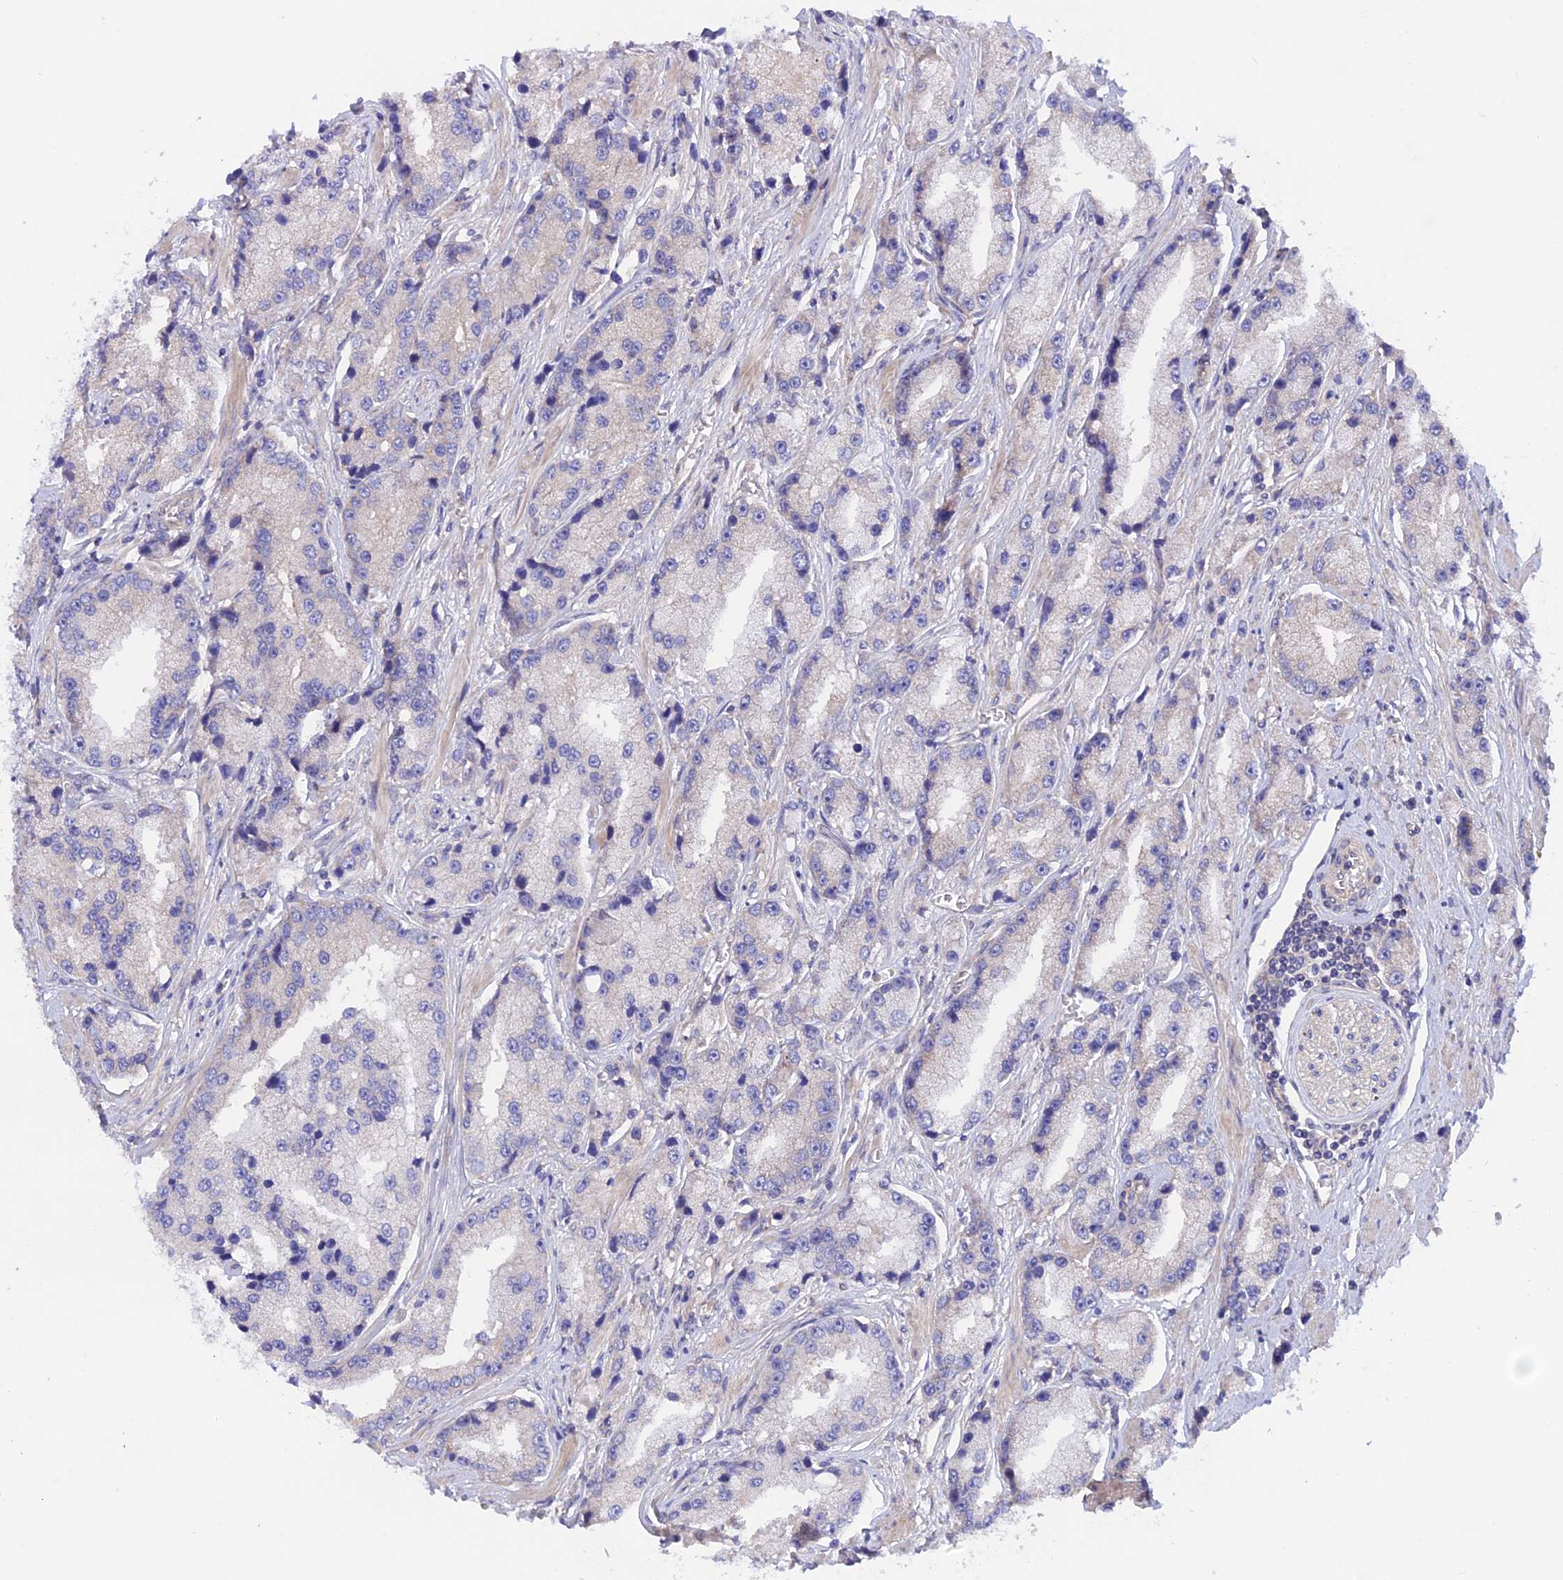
{"staining": {"intensity": "negative", "quantity": "none", "location": "none"}, "tissue": "prostate cancer", "cell_type": "Tumor cells", "image_type": "cancer", "snomed": [{"axis": "morphology", "description": "Adenocarcinoma, High grade"}, {"axis": "topography", "description": "Prostate"}], "caption": "An immunohistochemistry (IHC) image of prostate cancer (high-grade adenocarcinoma) is shown. There is no staining in tumor cells of prostate cancer (high-grade adenocarcinoma). (DAB (3,3'-diaminobenzidine) immunohistochemistry (IHC) with hematoxylin counter stain).", "gene": "HYCC1", "patient": {"sex": "male", "age": 74}}